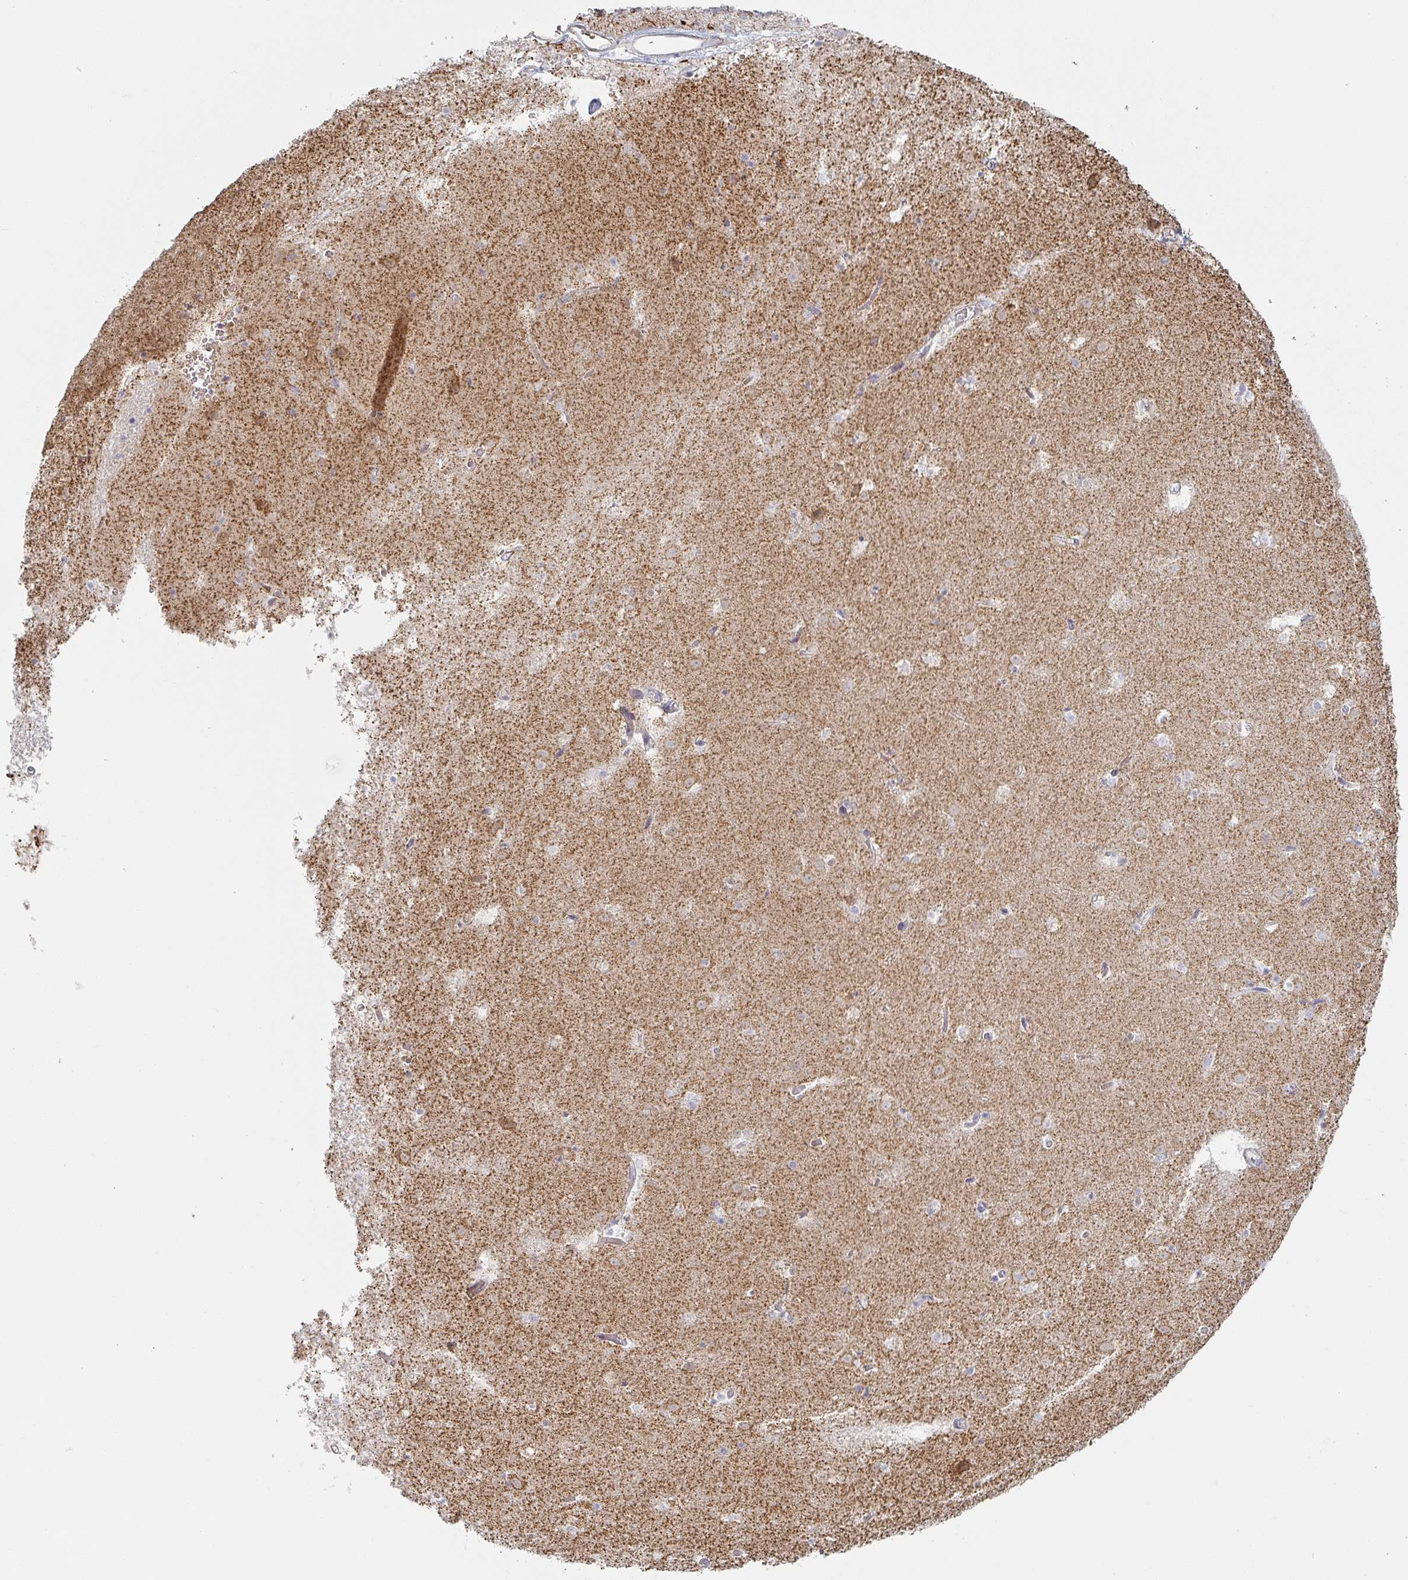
{"staining": {"intensity": "negative", "quantity": "none", "location": "none"}, "tissue": "caudate", "cell_type": "Glial cells", "image_type": "normal", "snomed": [{"axis": "morphology", "description": "Normal tissue, NOS"}, {"axis": "topography", "description": "Lateral ventricle wall"}], "caption": "A high-resolution image shows immunohistochemistry (IHC) staining of benign caudate, which displays no significant positivity in glial cells.", "gene": "ZNF526", "patient": {"sex": "male", "age": 37}}